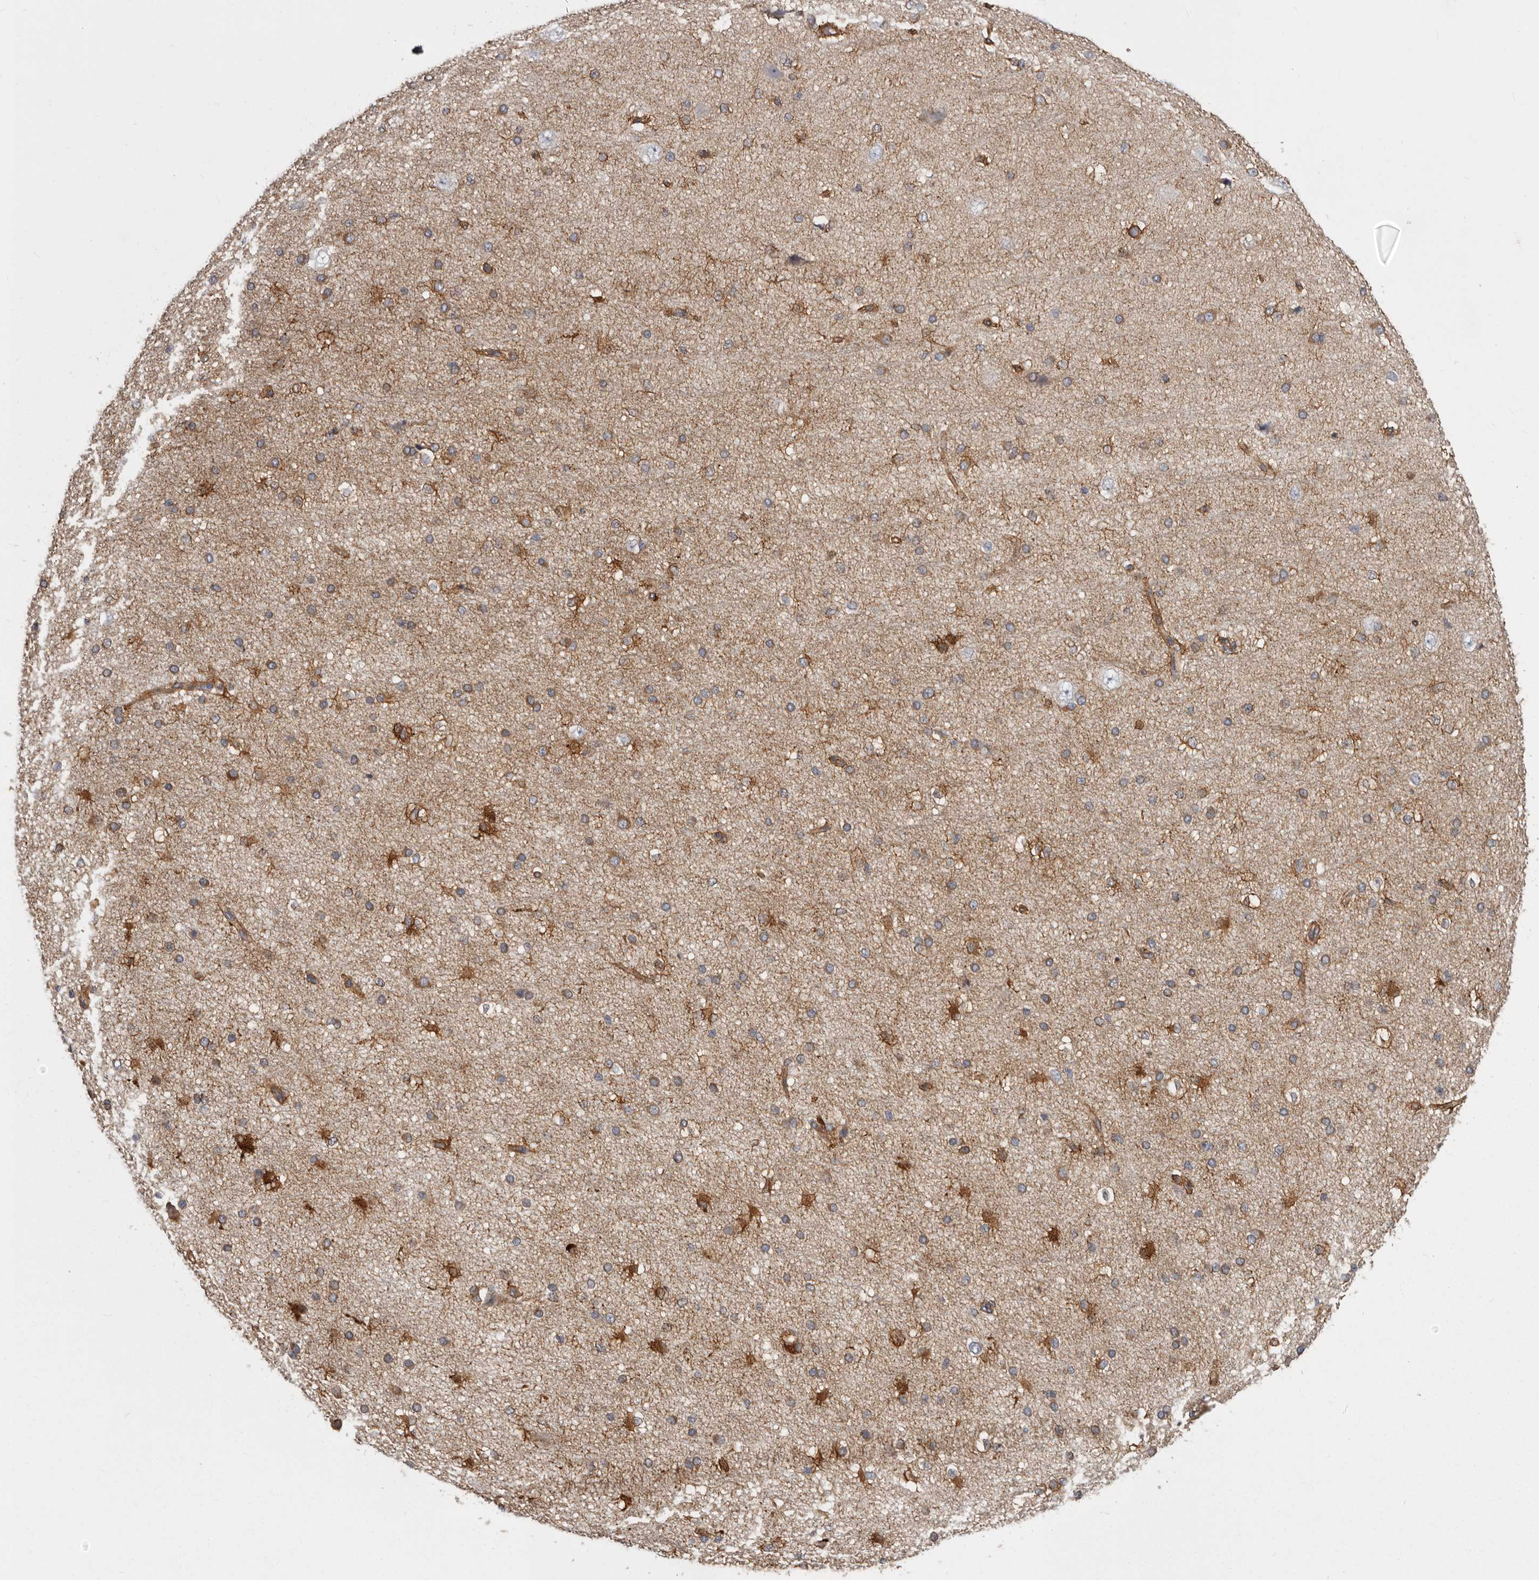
{"staining": {"intensity": "moderate", "quantity": ">75%", "location": "cytoplasmic/membranous"}, "tissue": "cerebral cortex", "cell_type": "Endothelial cells", "image_type": "normal", "snomed": [{"axis": "morphology", "description": "Normal tissue, NOS"}, {"axis": "morphology", "description": "Developmental malformation"}, {"axis": "topography", "description": "Cerebral cortex"}], "caption": "Protein analysis of unremarkable cerebral cortex displays moderate cytoplasmic/membranous positivity in approximately >75% of endothelial cells. Nuclei are stained in blue.", "gene": "ENAH", "patient": {"sex": "female", "age": 30}}